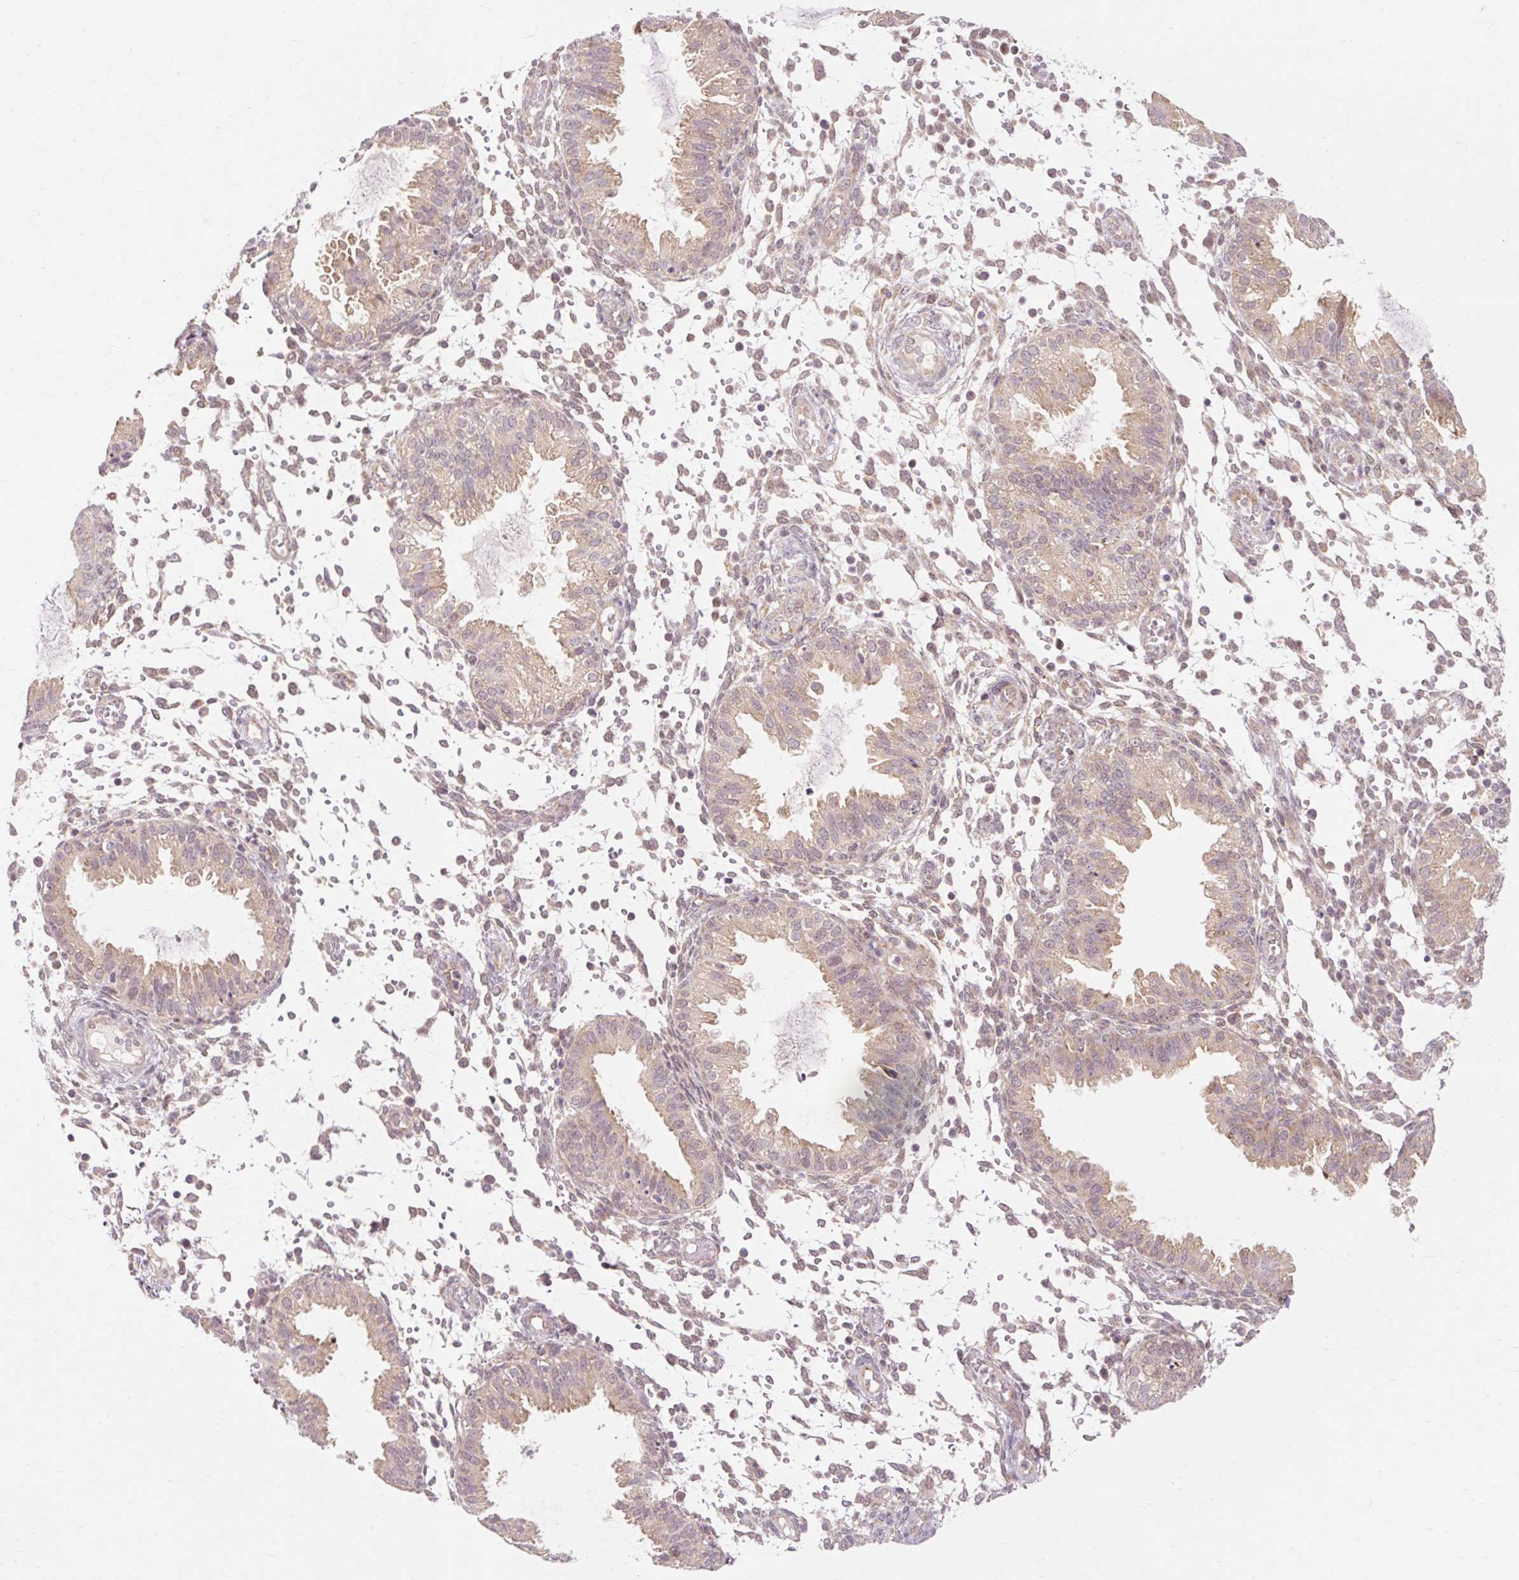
{"staining": {"intensity": "weak", "quantity": "<25%", "location": "cytoplasmic/membranous"}, "tissue": "endometrium", "cell_type": "Cells in endometrial stroma", "image_type": "normal", "snomed": [{"axis": "morphology", "description": "Normal tissue, NOS"}, {"axis": "topography", "description": "Endometrium"}], "caption": "This image is of normal endometrium stained with immunohistochemistry (IHC) to label a protein in brown with the nuclei are counter-stained blue. There is no positivity in cells in endometrial stroma.", "gene": "GEMIN2", "patient": {"sex": "female", "age": 33}}